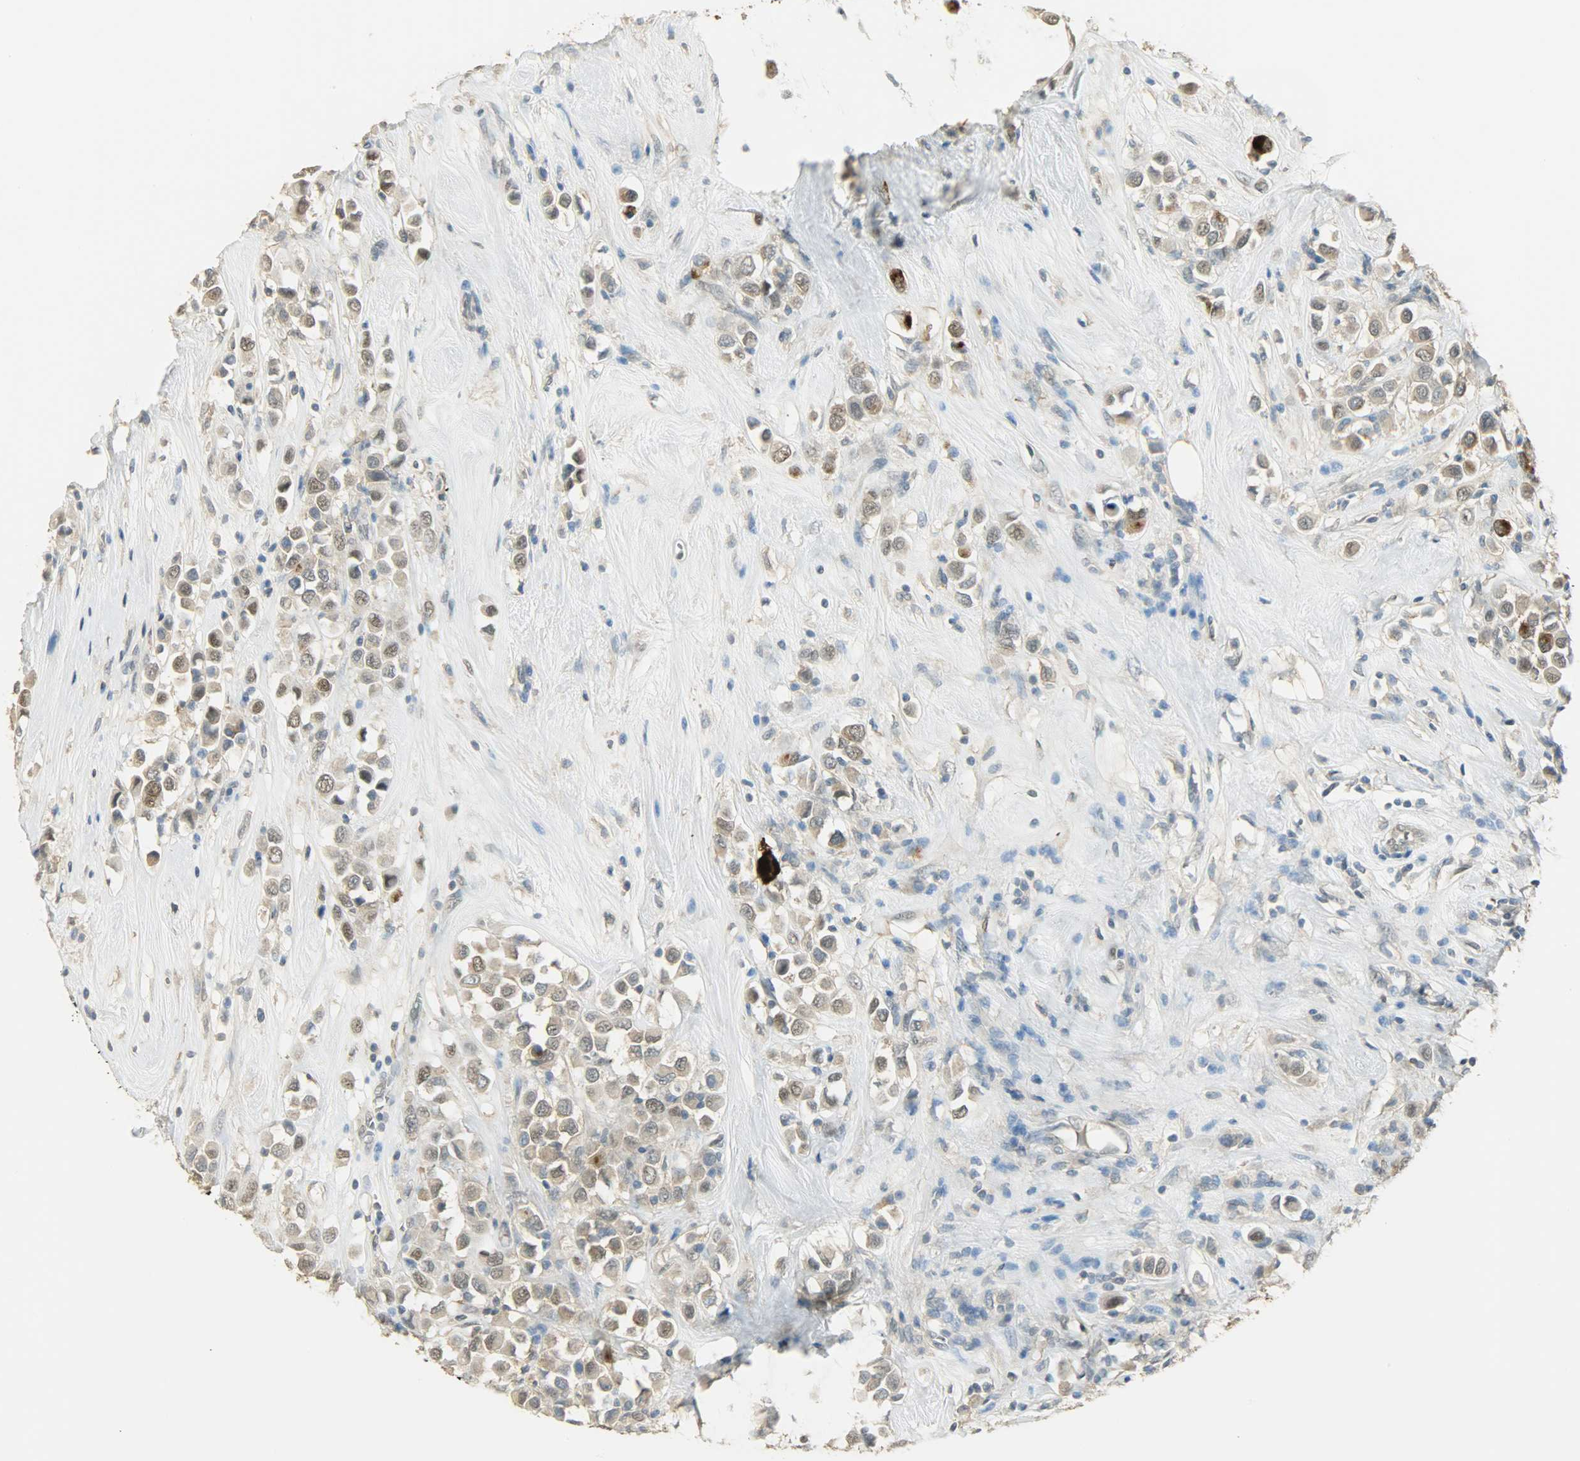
{"staining": {"intensity": "strong", "quantity": "<25%", "location": "cytoplasmic/membranous,nuclear"}, "tissue": "breast cancer", "cell_type": "Tumor cells", "image_type": "cancer", "snomed": [{"axis": "morphology", "description": "Duct carcinoma"}, {"axis": "topography", "description": "Breast"}], "caption": "Approximately <25% of tumor cells in human intraductal carcinoma (breast) exhibit strong cytoplasmic/membranous and nuclear protein expression as visualized by brown immunohistochemical staining.", "gene": "PRMT5", "patient": {"sex": "female", "age": 61}}